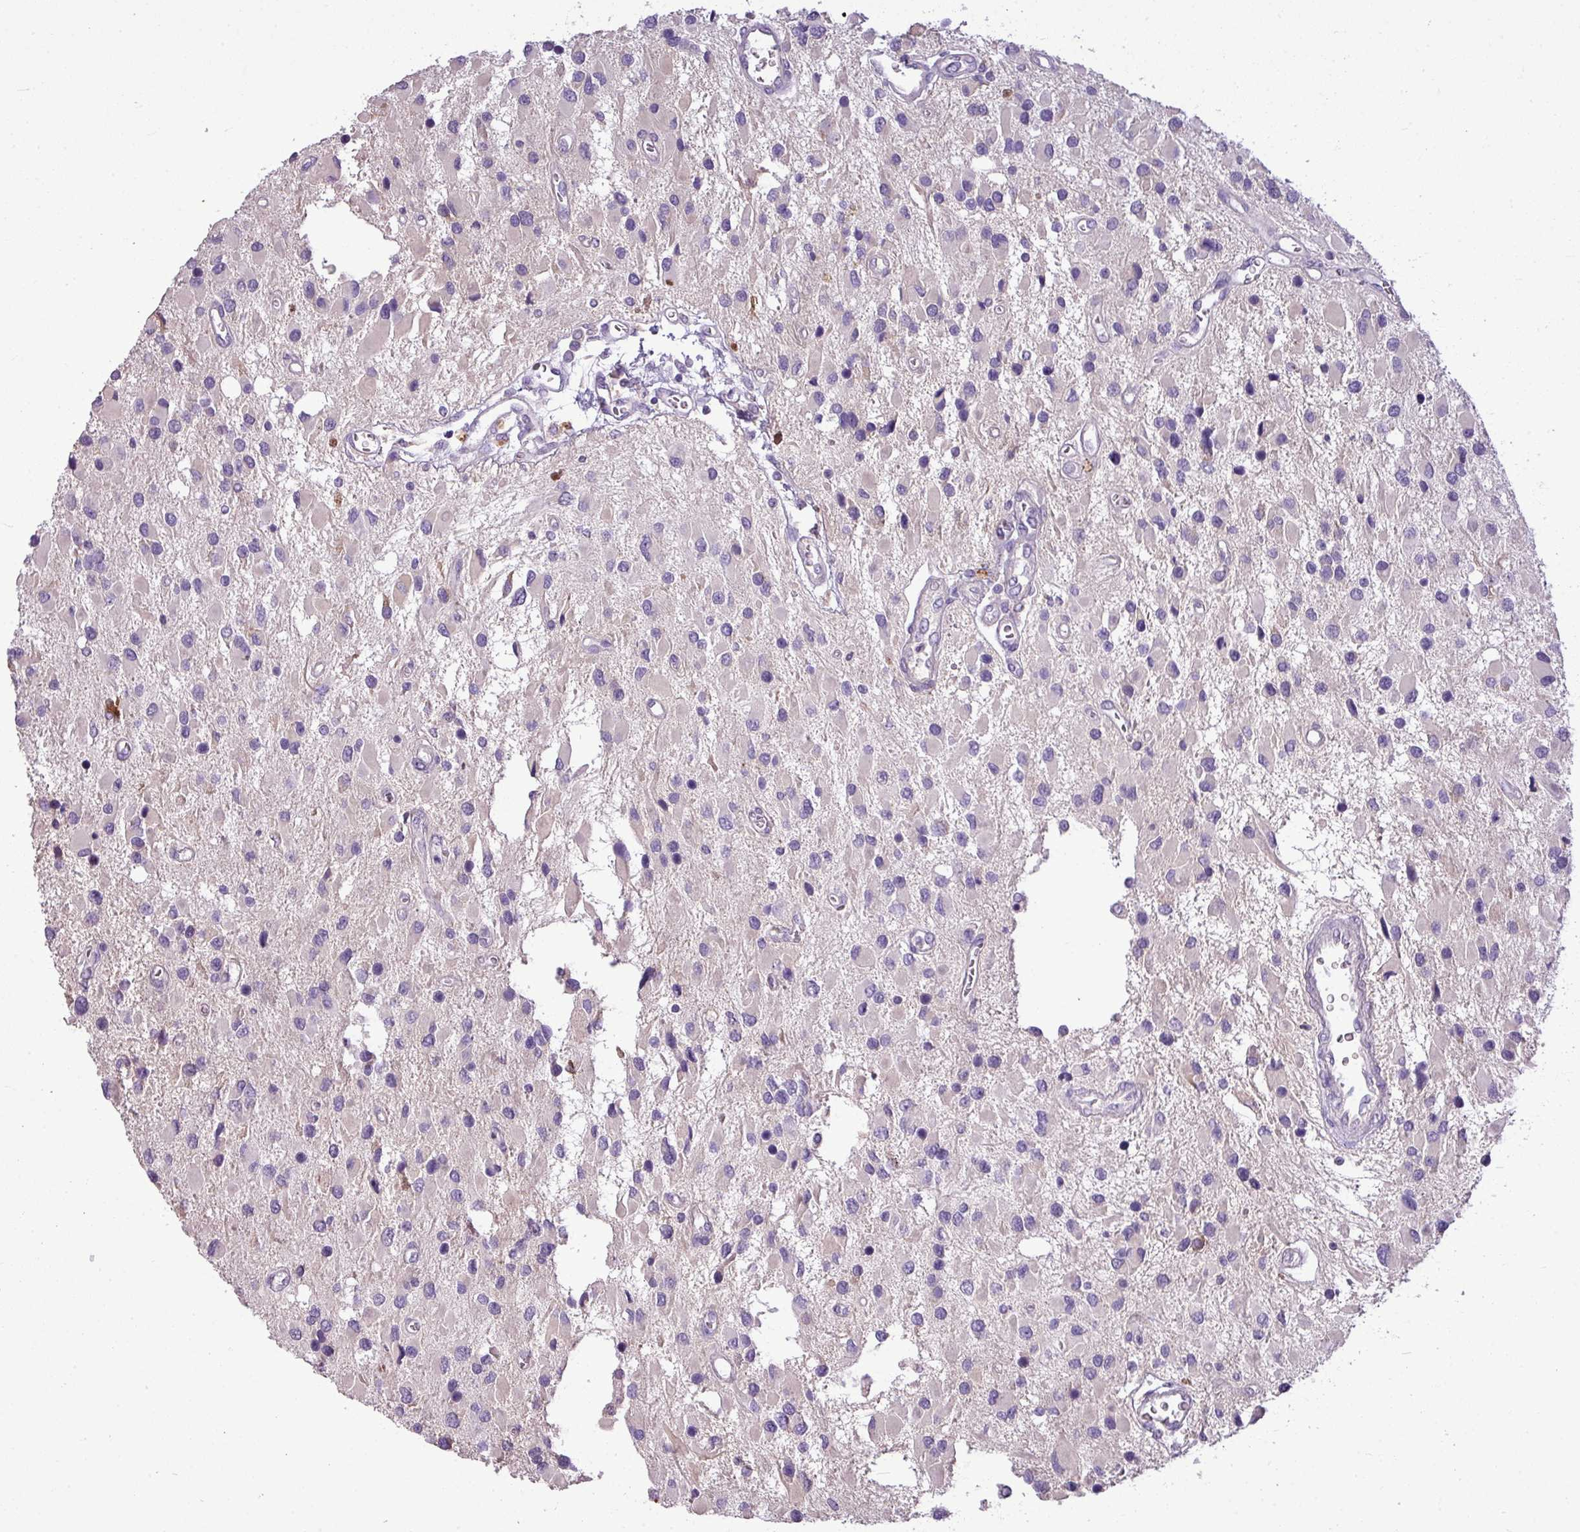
{"staining": {"intensity": "negative", "quantity": "none", "location": "none"}, "tissue": "glioma", "cell_type": "Tumor cells", "image_type": "cancer", "snomed": [{"axis": "morphology", "description": "Glioma, malignant, High grade"}, {"axis": "topography", "description": "Brain"}], "caption": "Immunohistochemistry histopathology image of malignant glioma (high-grade) stained for a protein (brown), which exhibits no staining in tumor cells.", "gene": "IL17A", "patient": {"sex": "male", "age": 53}}